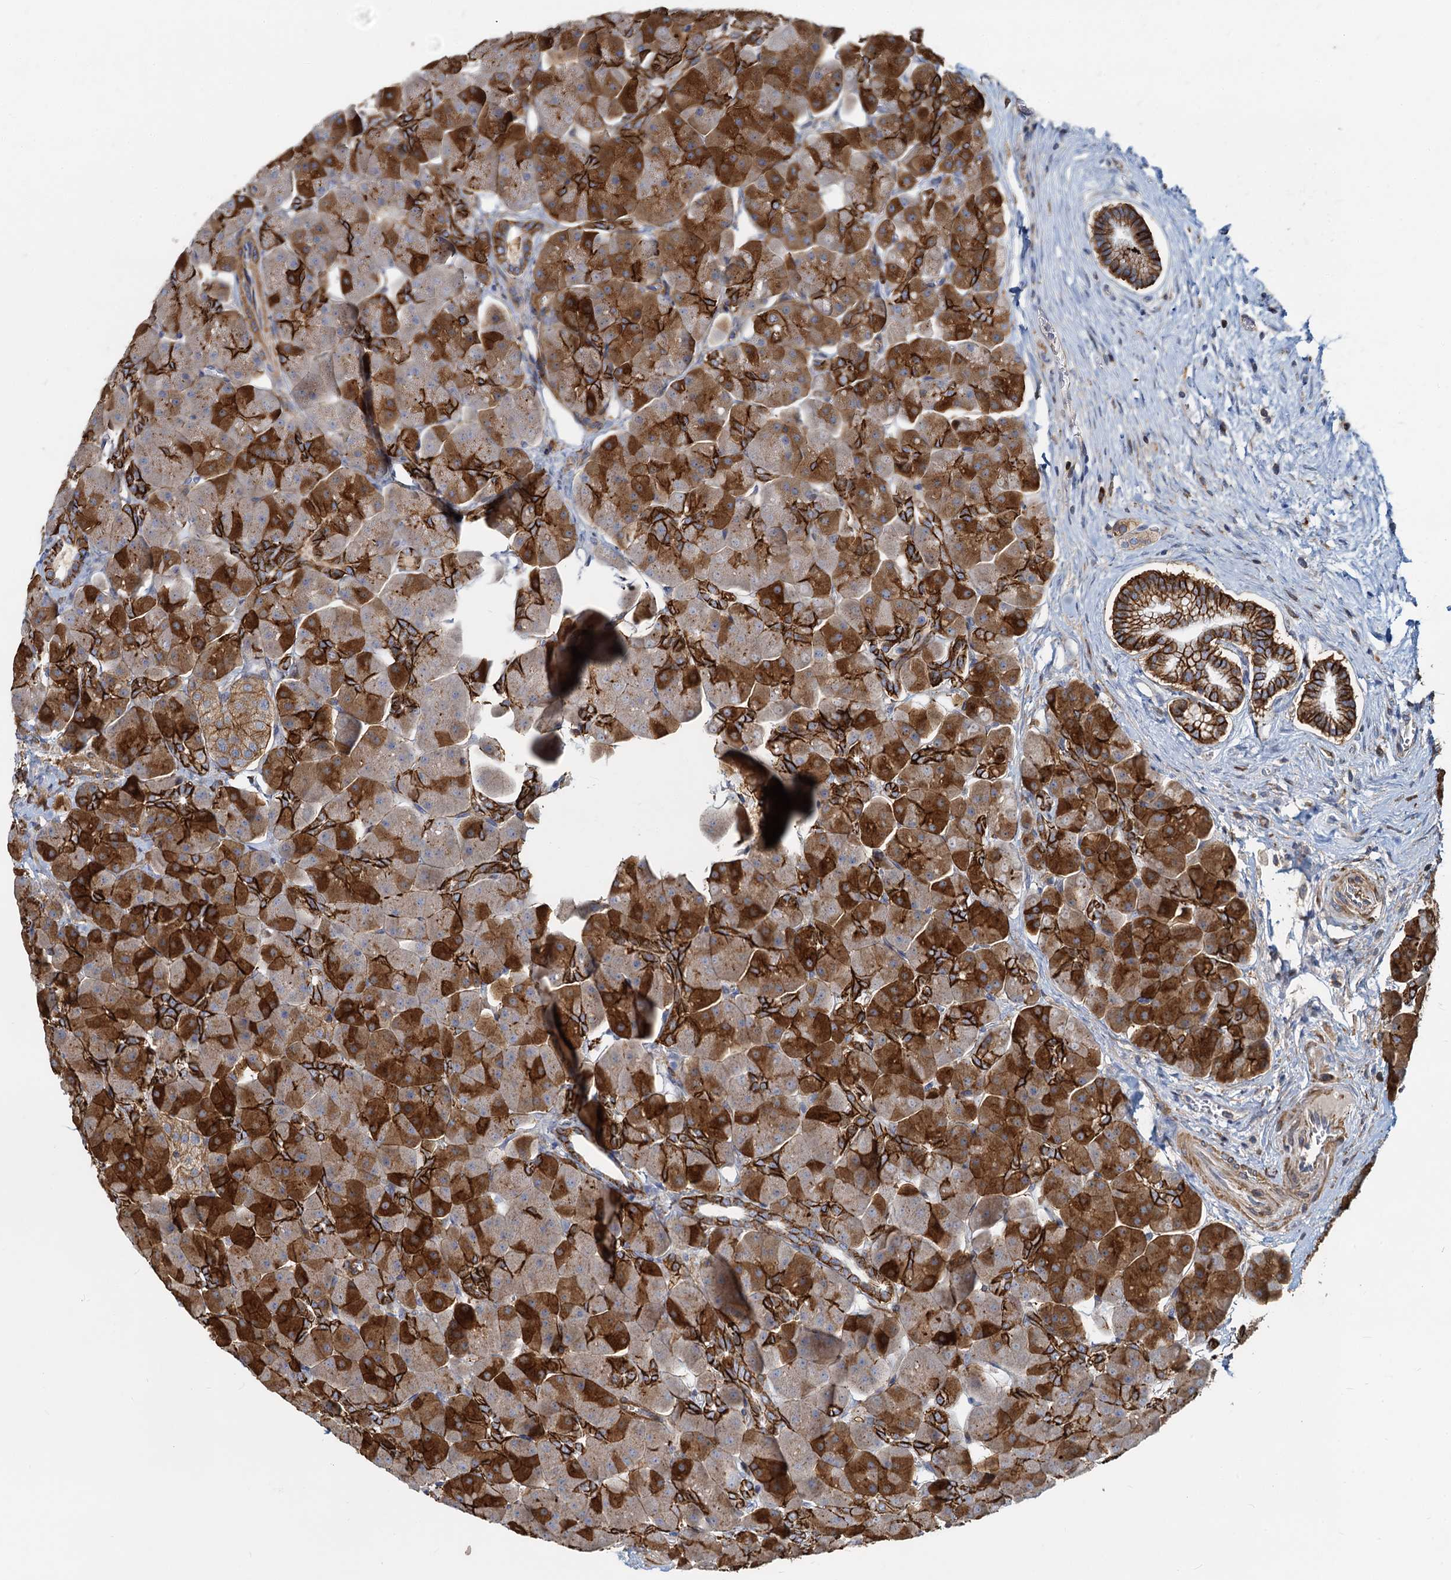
{"staining": {"intensity": "strong", "quantity": ">75%", "location": "cytoplasmic/membranous"}, "tissue": "pancreas", "cell_type": "Exocrine glandular cells", "image_type": "normal", "snomed": [{"axis": "morphology", "description": "Normal tissue, NOS"}, {"axis": "topography", "description": "Pancreas"}], "caption": "Immunohistochemical staining of normal pancreas displays strong cytoplasmic/membranous protein staining in about >75% of exocrine glandular cells.", "gene": "LNX2", "patient": {"sex": "male", "age": 66}}